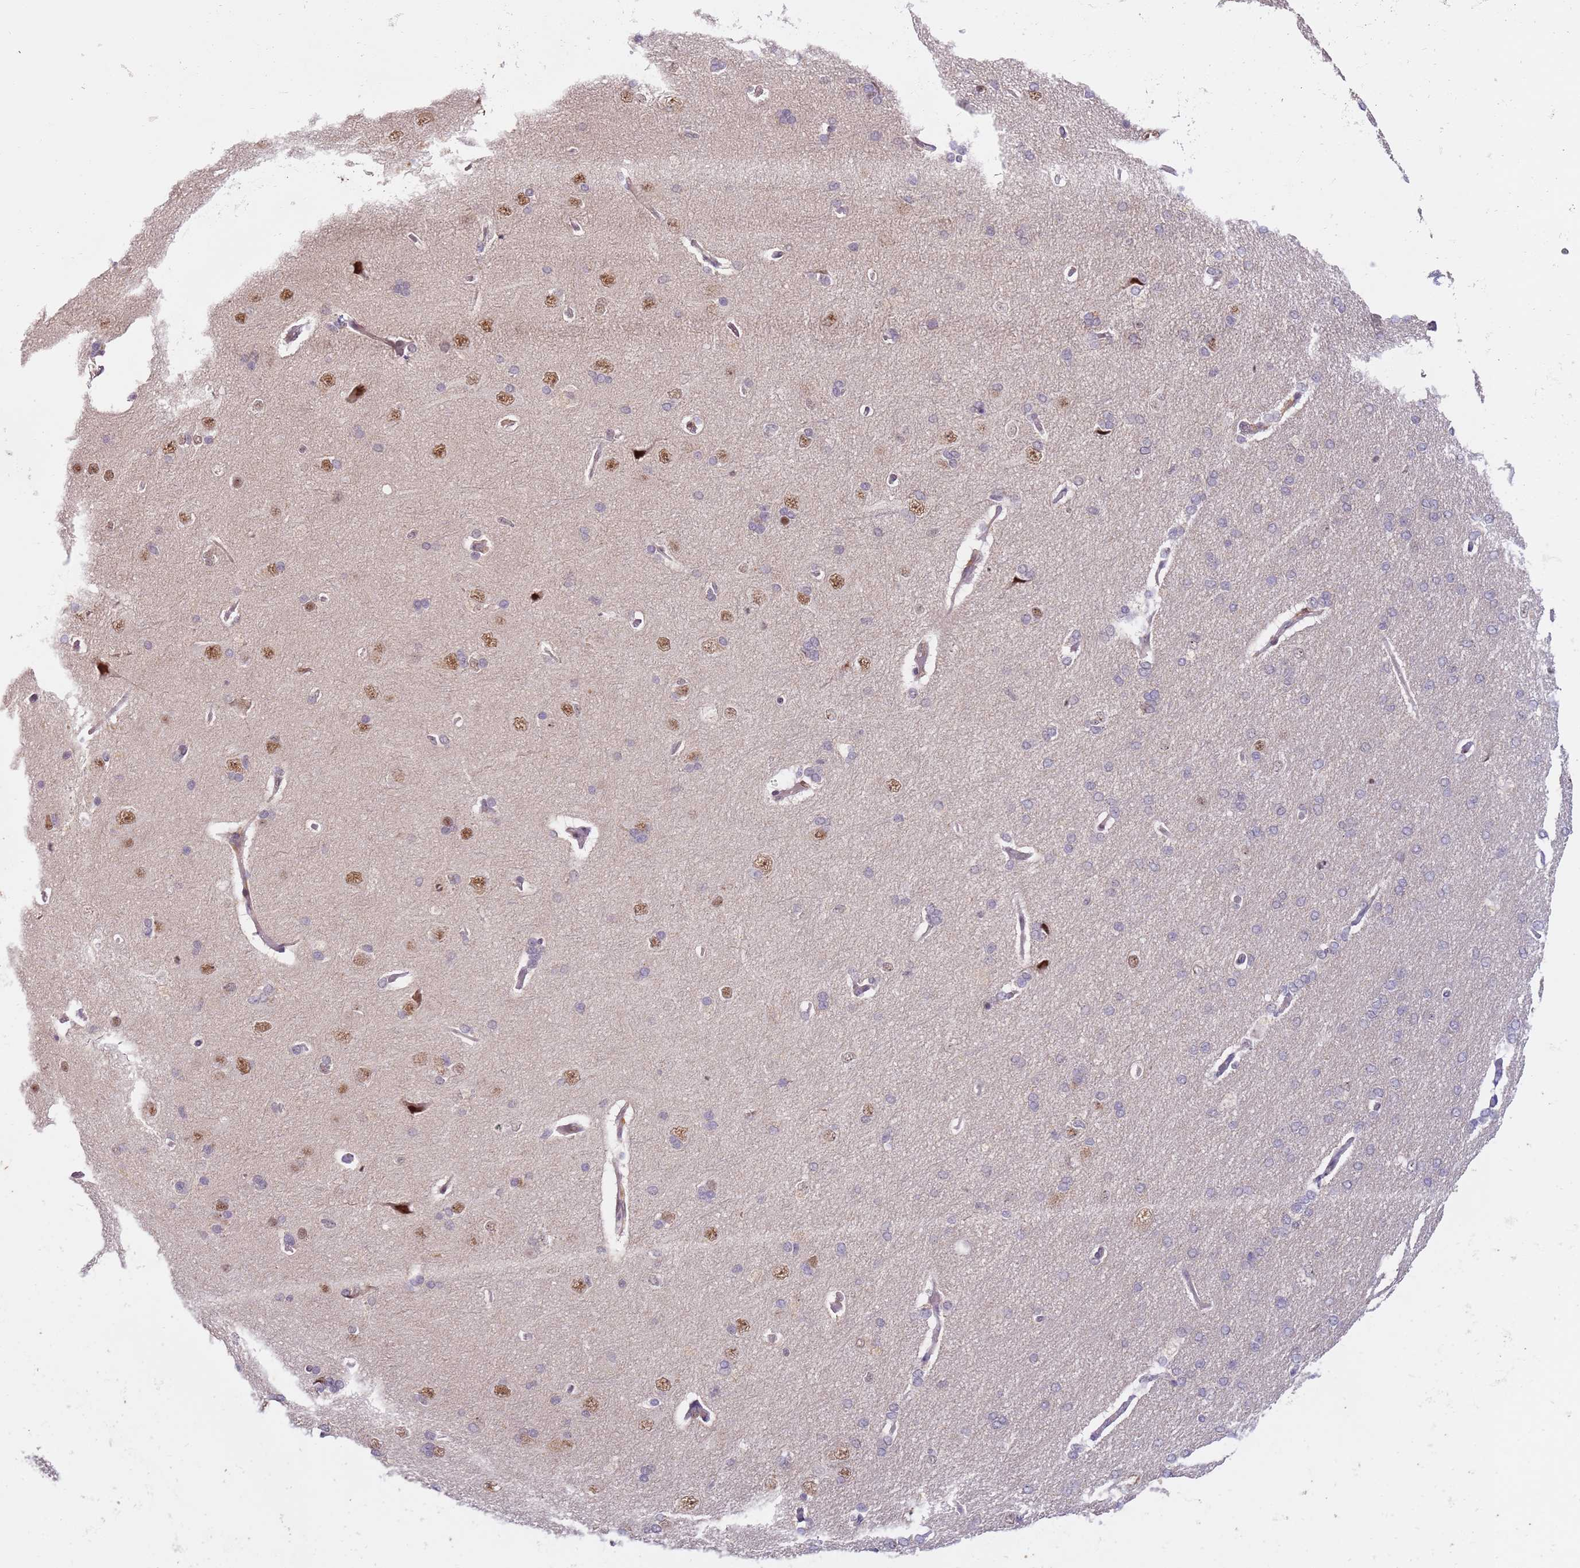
{"staining": {"intensity": "negative", "quantity": "none", "location": "none"}, "tissue": "cerebral cortex", "cell_type": "Endothelial cells", "image_type": "normal", "snomed": [{"axis": "morphology", "description": "Normal tissue, NOS"}, {"axis": "topography", "description": "Cerebral cortex"}], "caption": "Human cerebral cortex stained for a protein using immunohistochemistry (IHC) exhibits no staining in endothelial cells.", "gene": "LGALSL", "patient": {"sex": "male", "age": 62}}